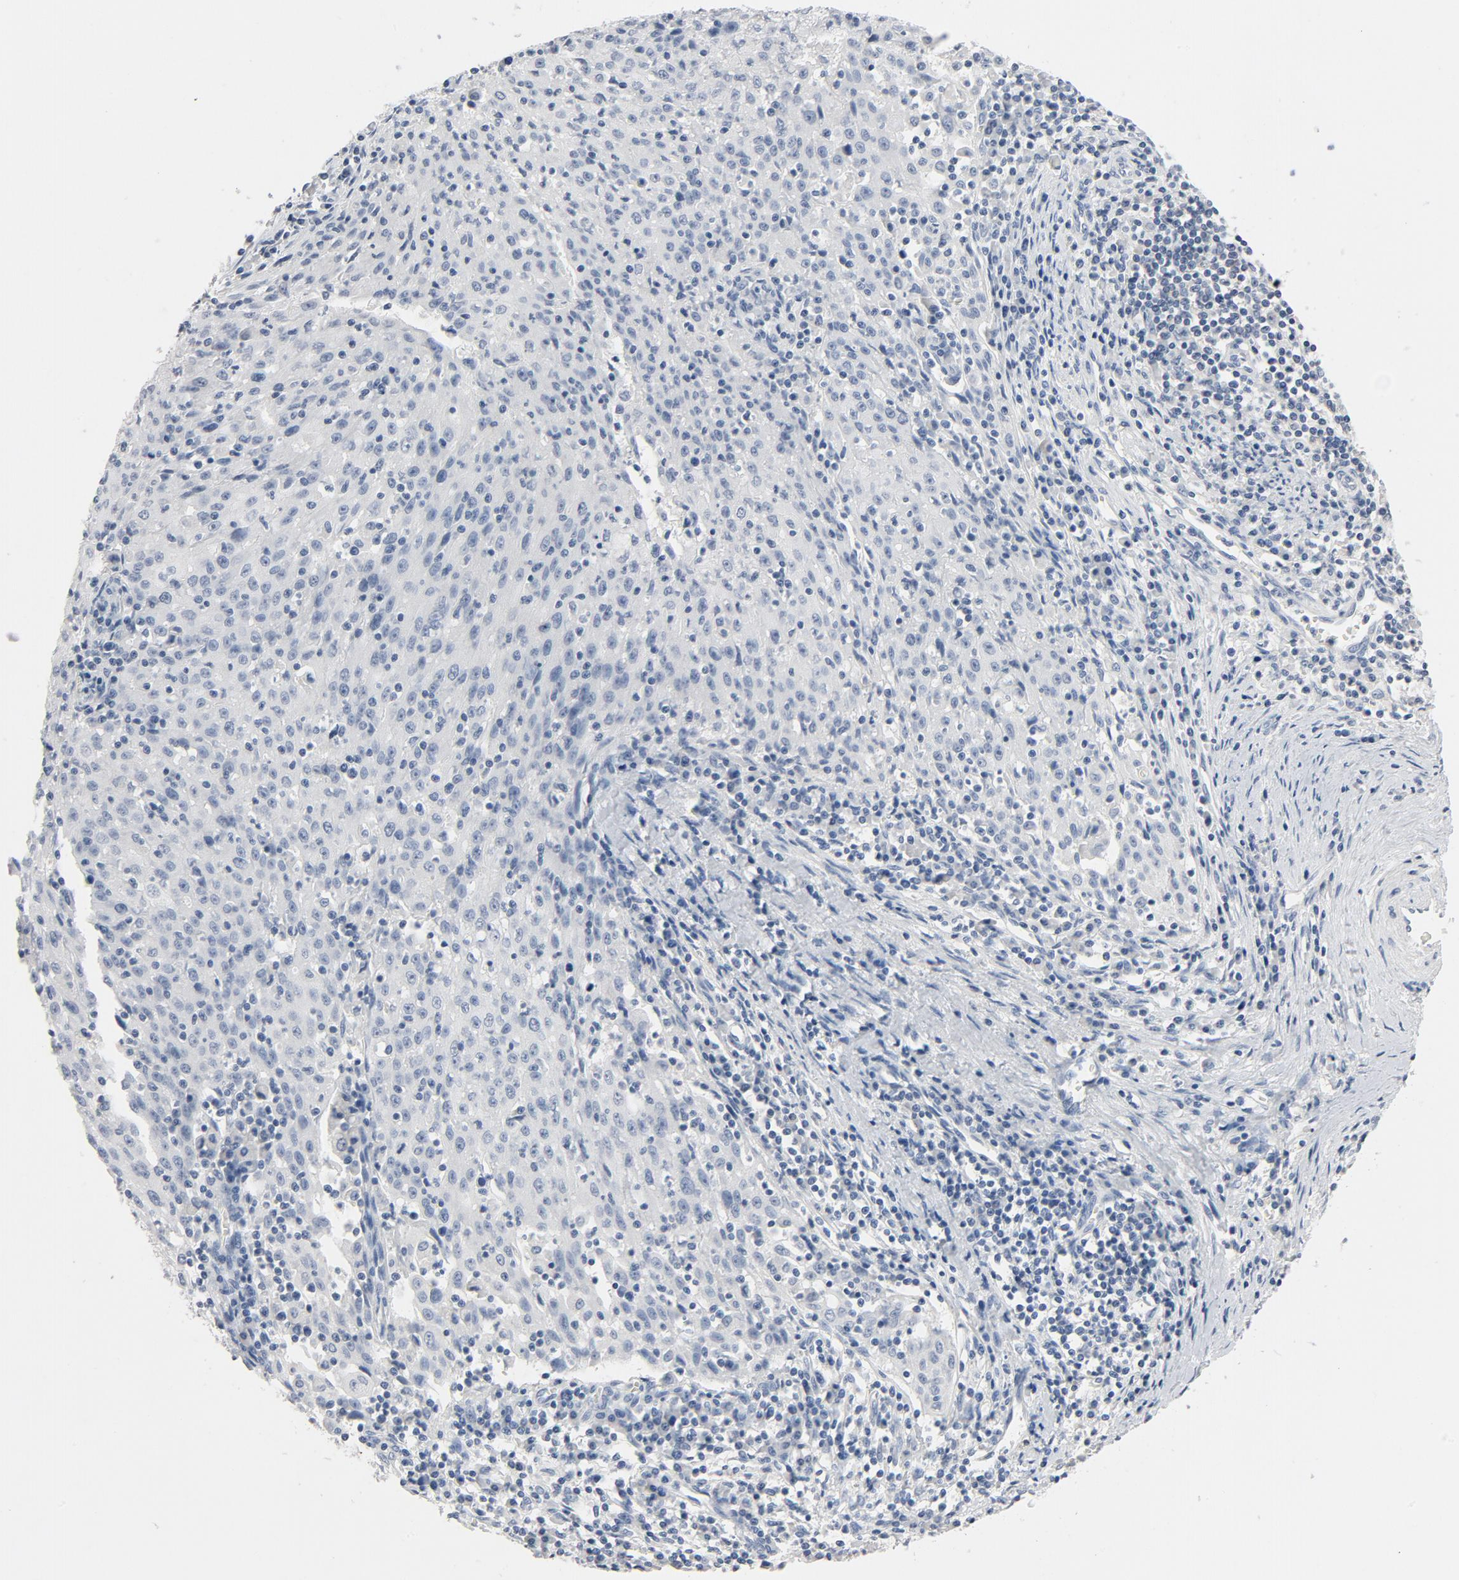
{"staining": {"intensity": "negative", "quantity": "none", "location": "none"}, "tissue": "cervical cancer", "cell_type": "Tumor cells", "image_type": "cancer", "snomed": [{"axis": "morphology", "description": "Squamous cell carcinoma, NOS"}, {"axis": "topography", "description": "Cervix"}], "caption": "This is an immunohistochemistry (IHC) histopathology image of human cervical cancer (squamous cell carcinoma). There is no positivity in tumor cells.", "gene": "ZCCHC13", "patient": {"sex": "female", "age": 27}}